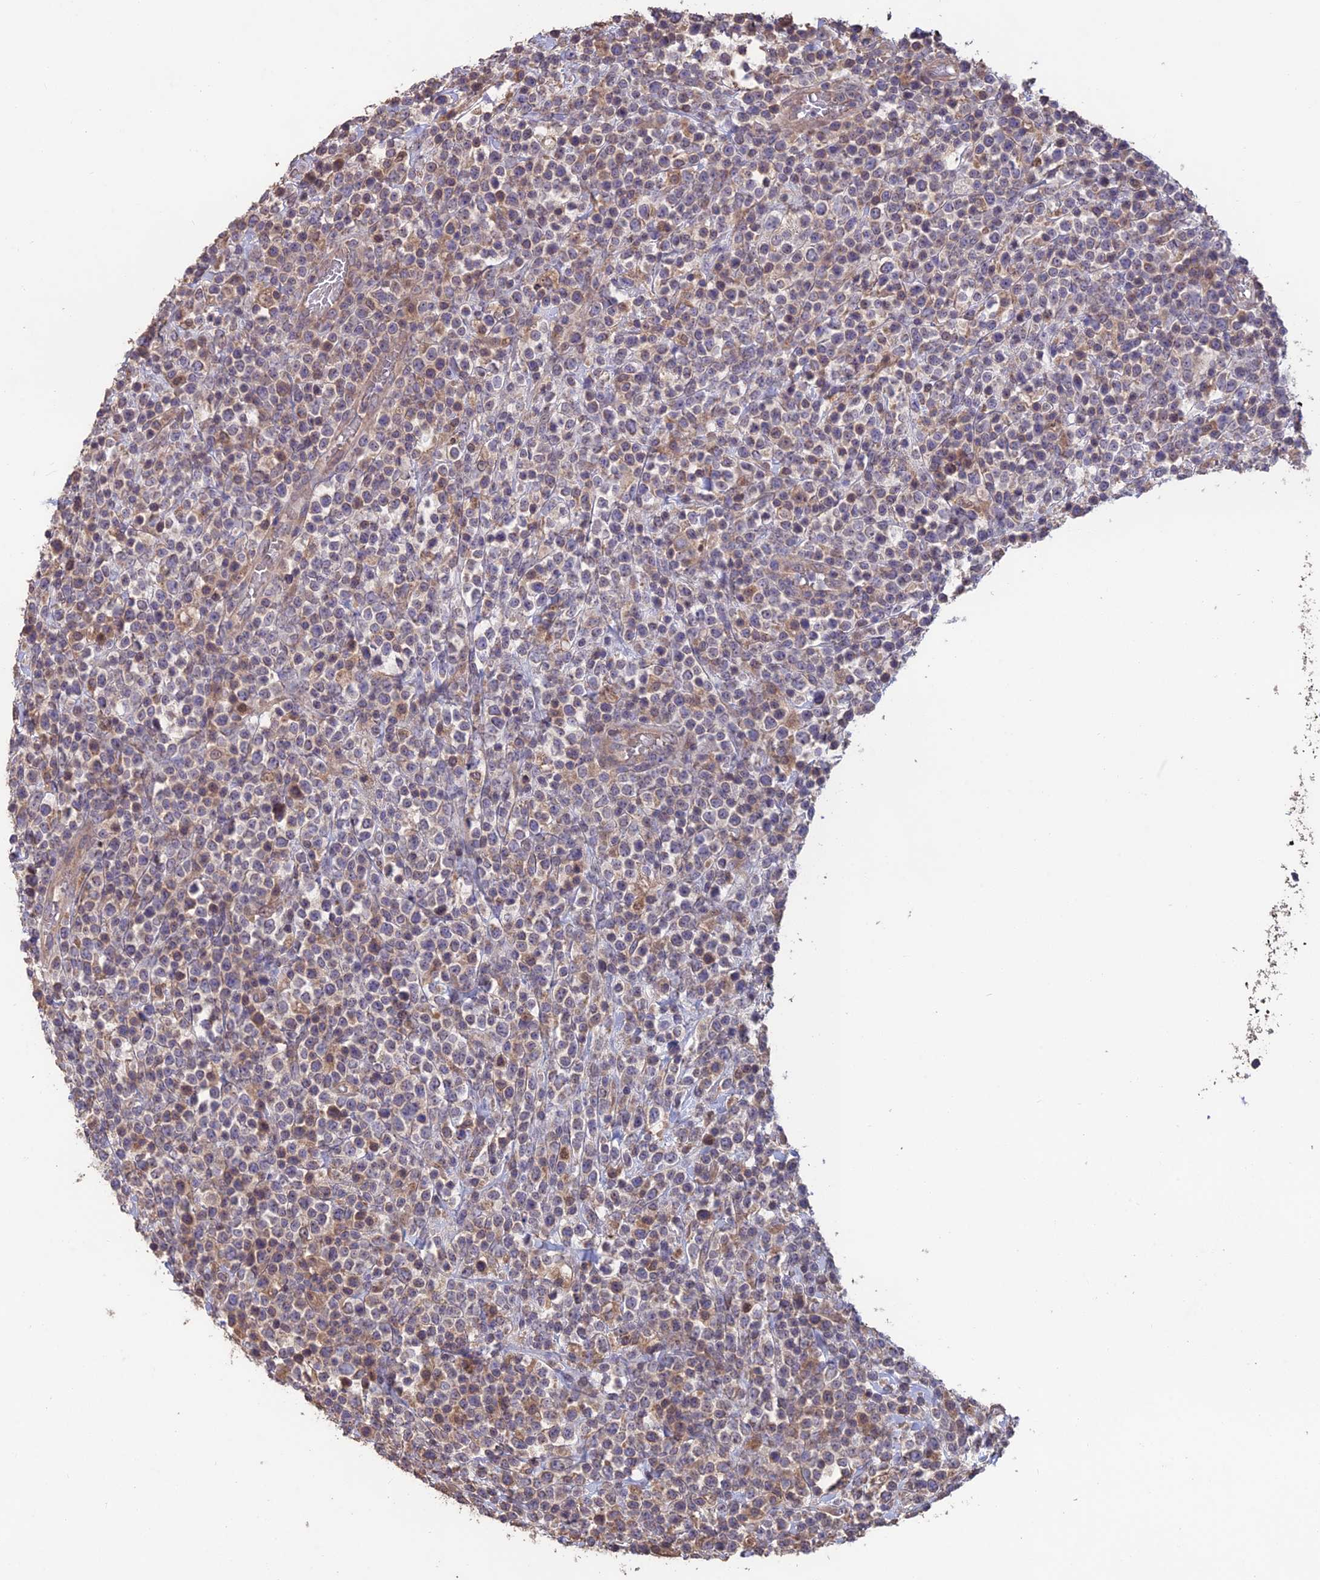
{"staining": {"intensity": "weak", "quantity": "<25%", "location": "cytoplasmic/membranous"}, "tissue": "lymphoma", "cell_type": "Tumor cells", "image_type": "cancer", "snomed": [{"axis": "morphology", "description": "Malignant lymphoma, non-Hodgkin's type, High grade"}, {"axis": "topography", "description": "Colon"}], "caption": "Immunohistochemistry (IHC) of lymphoma reveals no staining in tumor cells.", "gene": "SHISA5", "patient": {"sex": "female", "age": 53}}